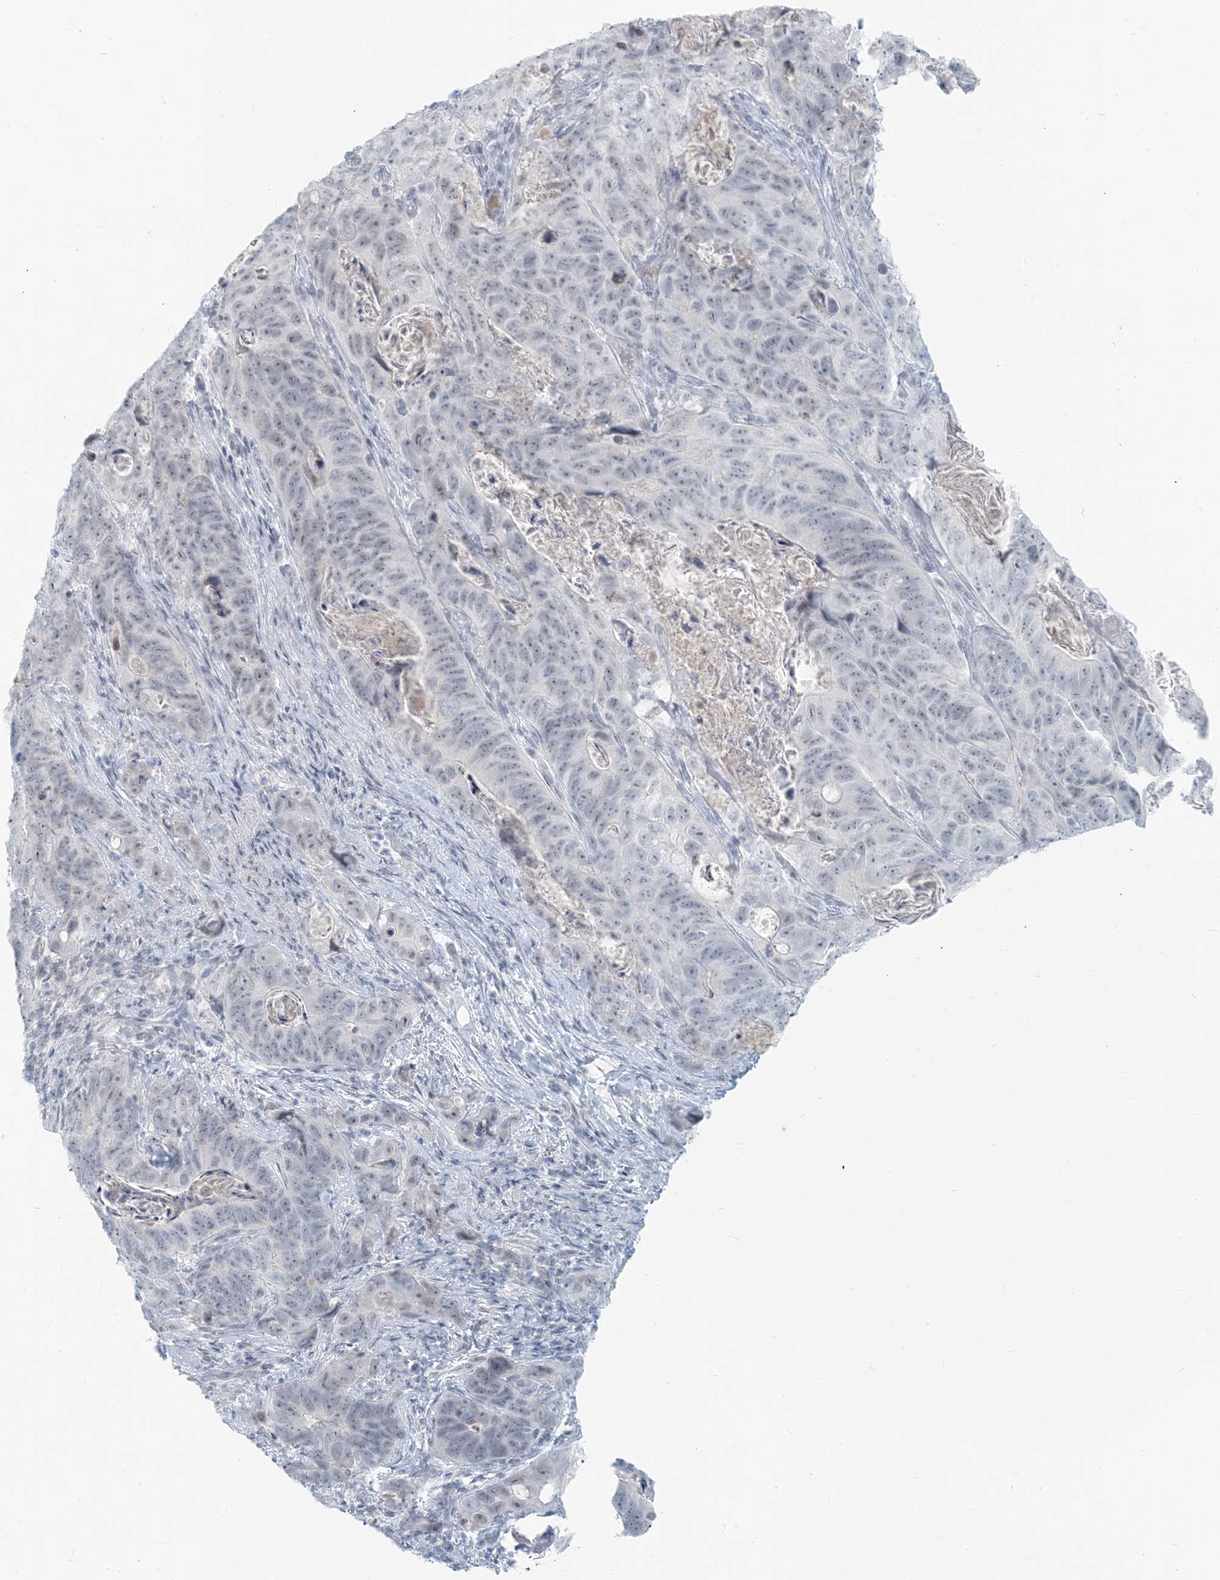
{"staining": {"intensity": "negative", "quantity": "none", "location": "none"}, "tissue": "stomach cancer", "cell_type": "Tumor cells", "image_type": "cancer", "snomed": [{"axis": "morphology", "description": "Normal tissue, NOS"}, {"axis": "morphology", "description": "Adenocarcinoma, NOS"}, {"axis": "topography", "description": "Stomach"}], "caption": "An image of human stomach cancer is negative for staining in tumor cells.", "gene": "SCML1", "patient": {"sex": "female", "age": 89}}